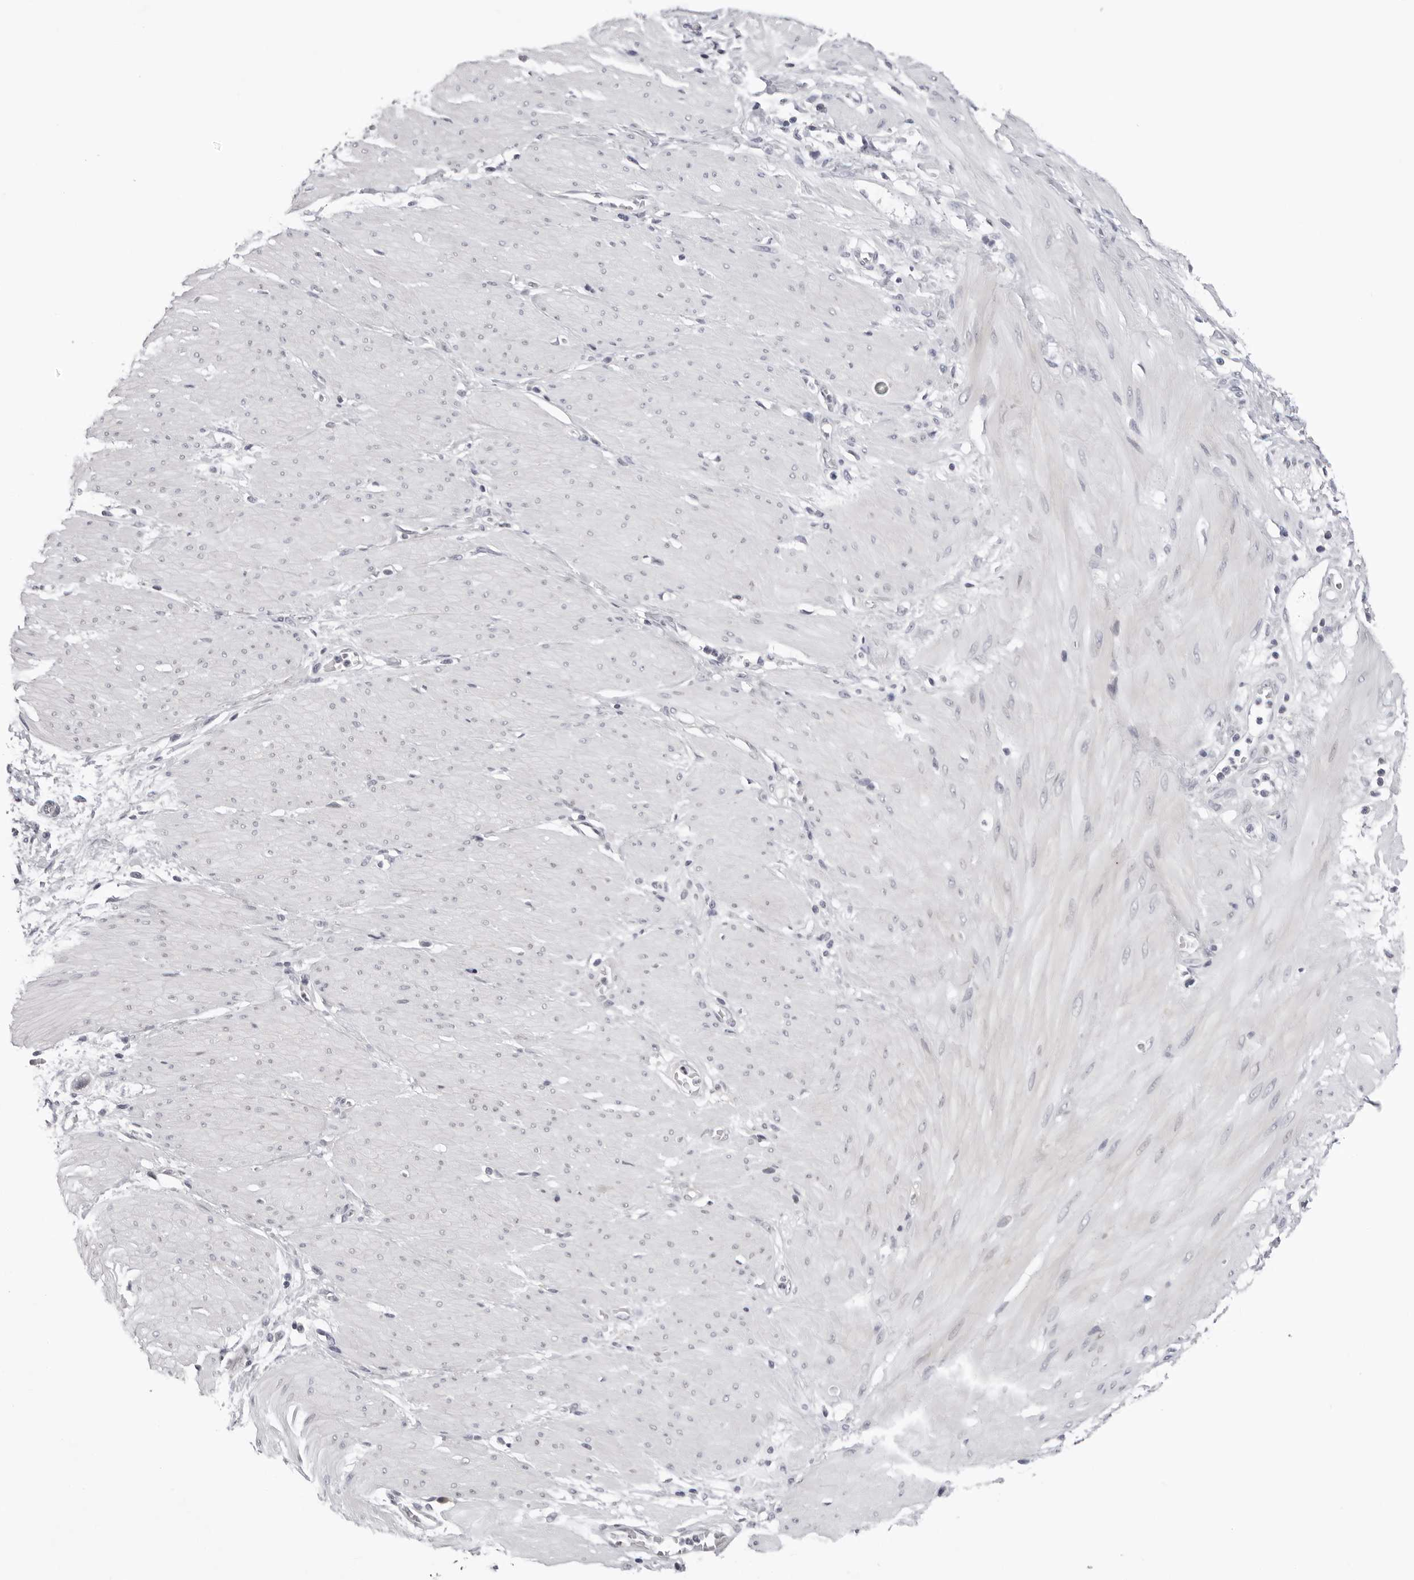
{"staining": {"intensity": "negative", "quantity": "none", "location": "none"}, "tissue": "stomach cancer", "cell_type": "Tumor cells", "image_type": "cancer", "snomed": [{"axis": "morphology", "description": "Adenocarcinoma, NOS"}, {"axis": "topography", "description": "Stomach"}, {"axis": "topography", "description": "Stomach, lower"}], "caption": "Immunohistochemical staining of human adenocarcinoma (stomach) shows no significant positivity in tumor cells. (DAB (3,3'-diaminobenzidine) immunohistochemistry with hematoxylin counter stain).", "gene": "PRUNE1", "patient": {"sex": "female", "age": 48}}